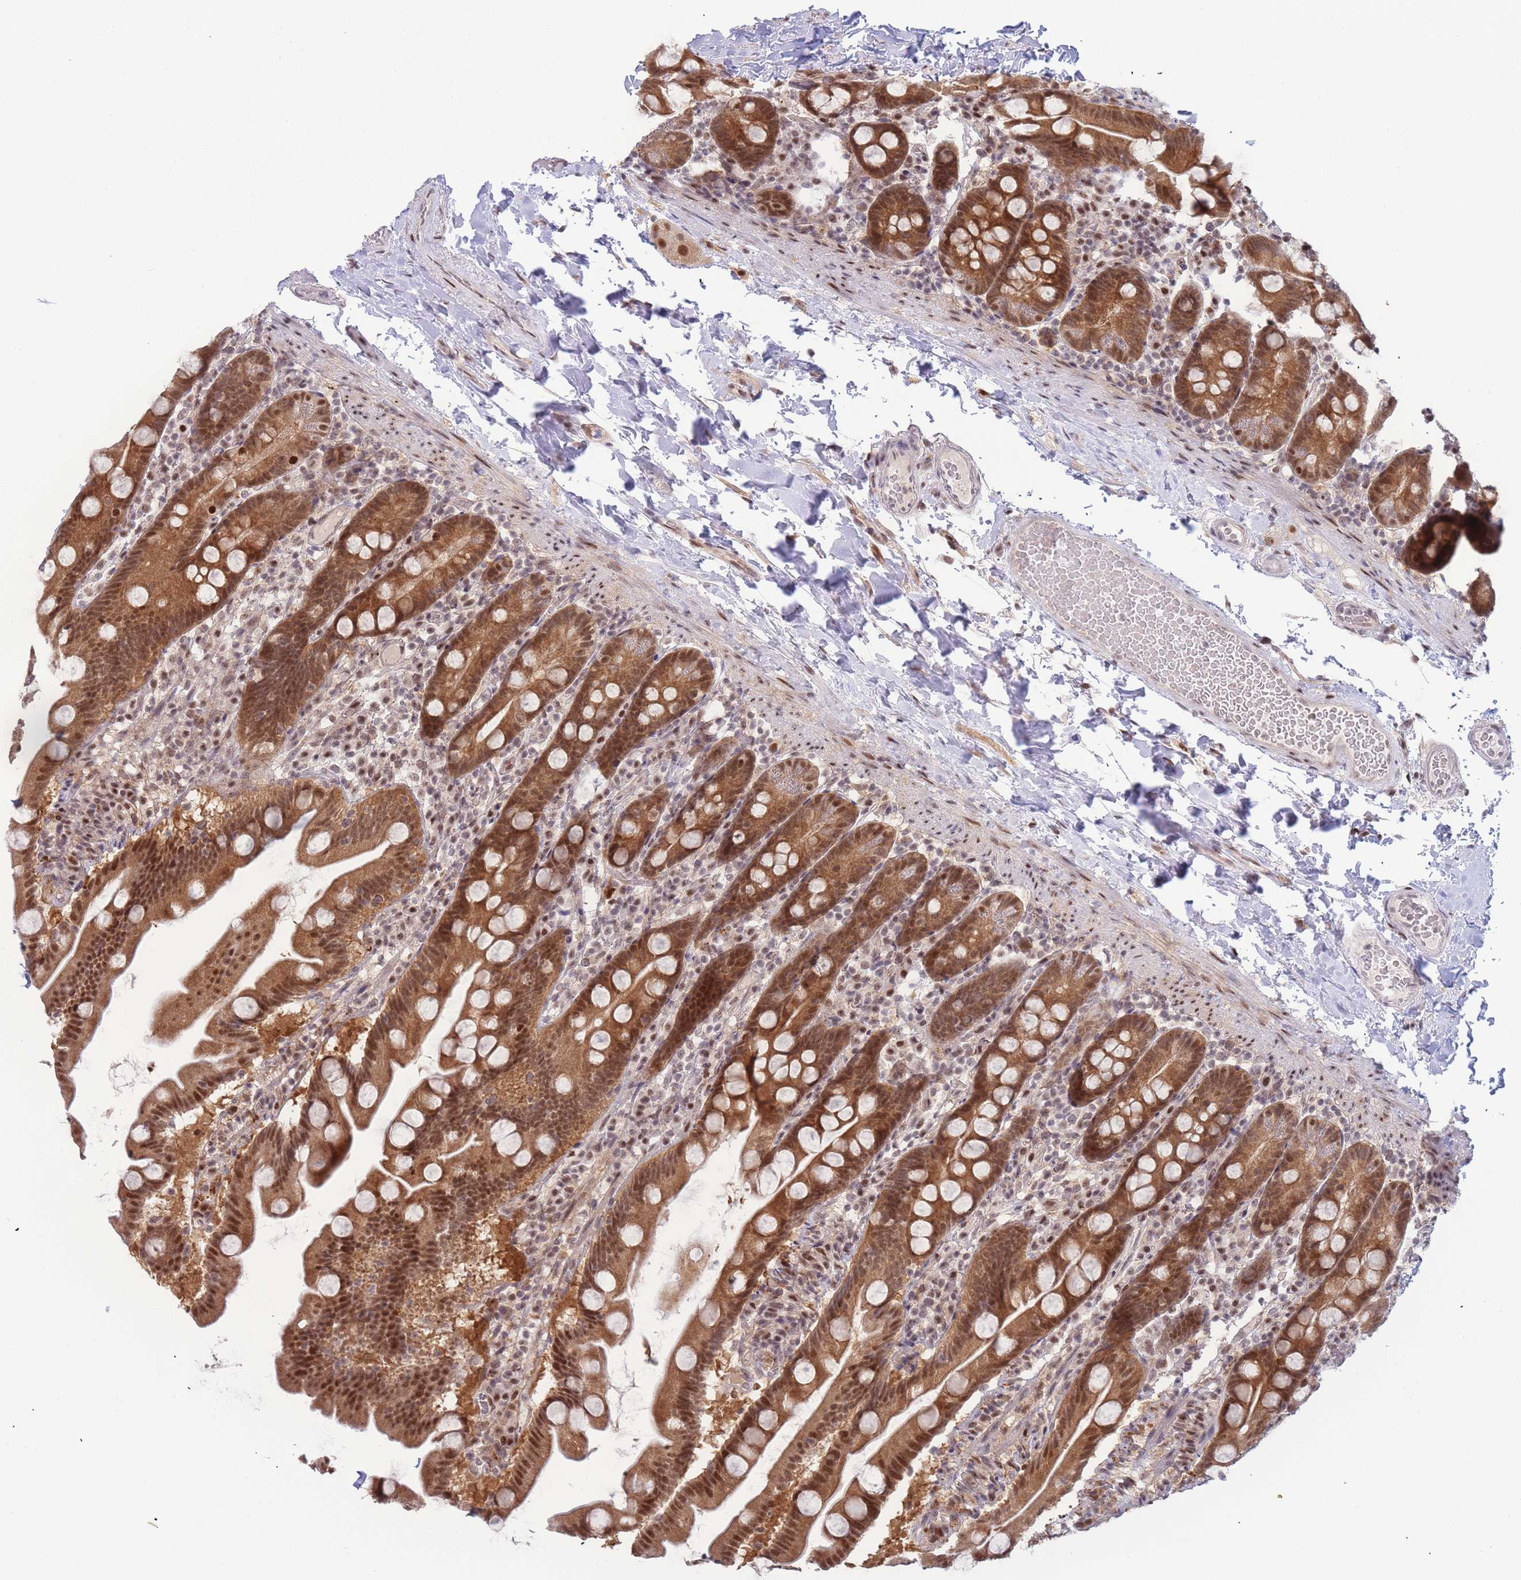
{"staining": {"intensity": "strong", "quantity": ">75%", "location": "cytoplasmic/membranous,nuclear"}, "tissue": "small intestine", "cell_type": "Glandular cells", "image_type": "normal", "snomed": [{"axis": "morphology", "description": "Normal tissue, NOS"}, {"axis": "topography", "description": "Small intestine"}], "caption": "A brown stain labels strong cytoplasmic/membranous,nuclear staining of a protein in glandular cells of normal small intestine. Immunohistochemistry stains the protein in brown and the nuclei are stained blue.", "gene": "DEAF1", "patient": {"sex": "female", "age": 68}}